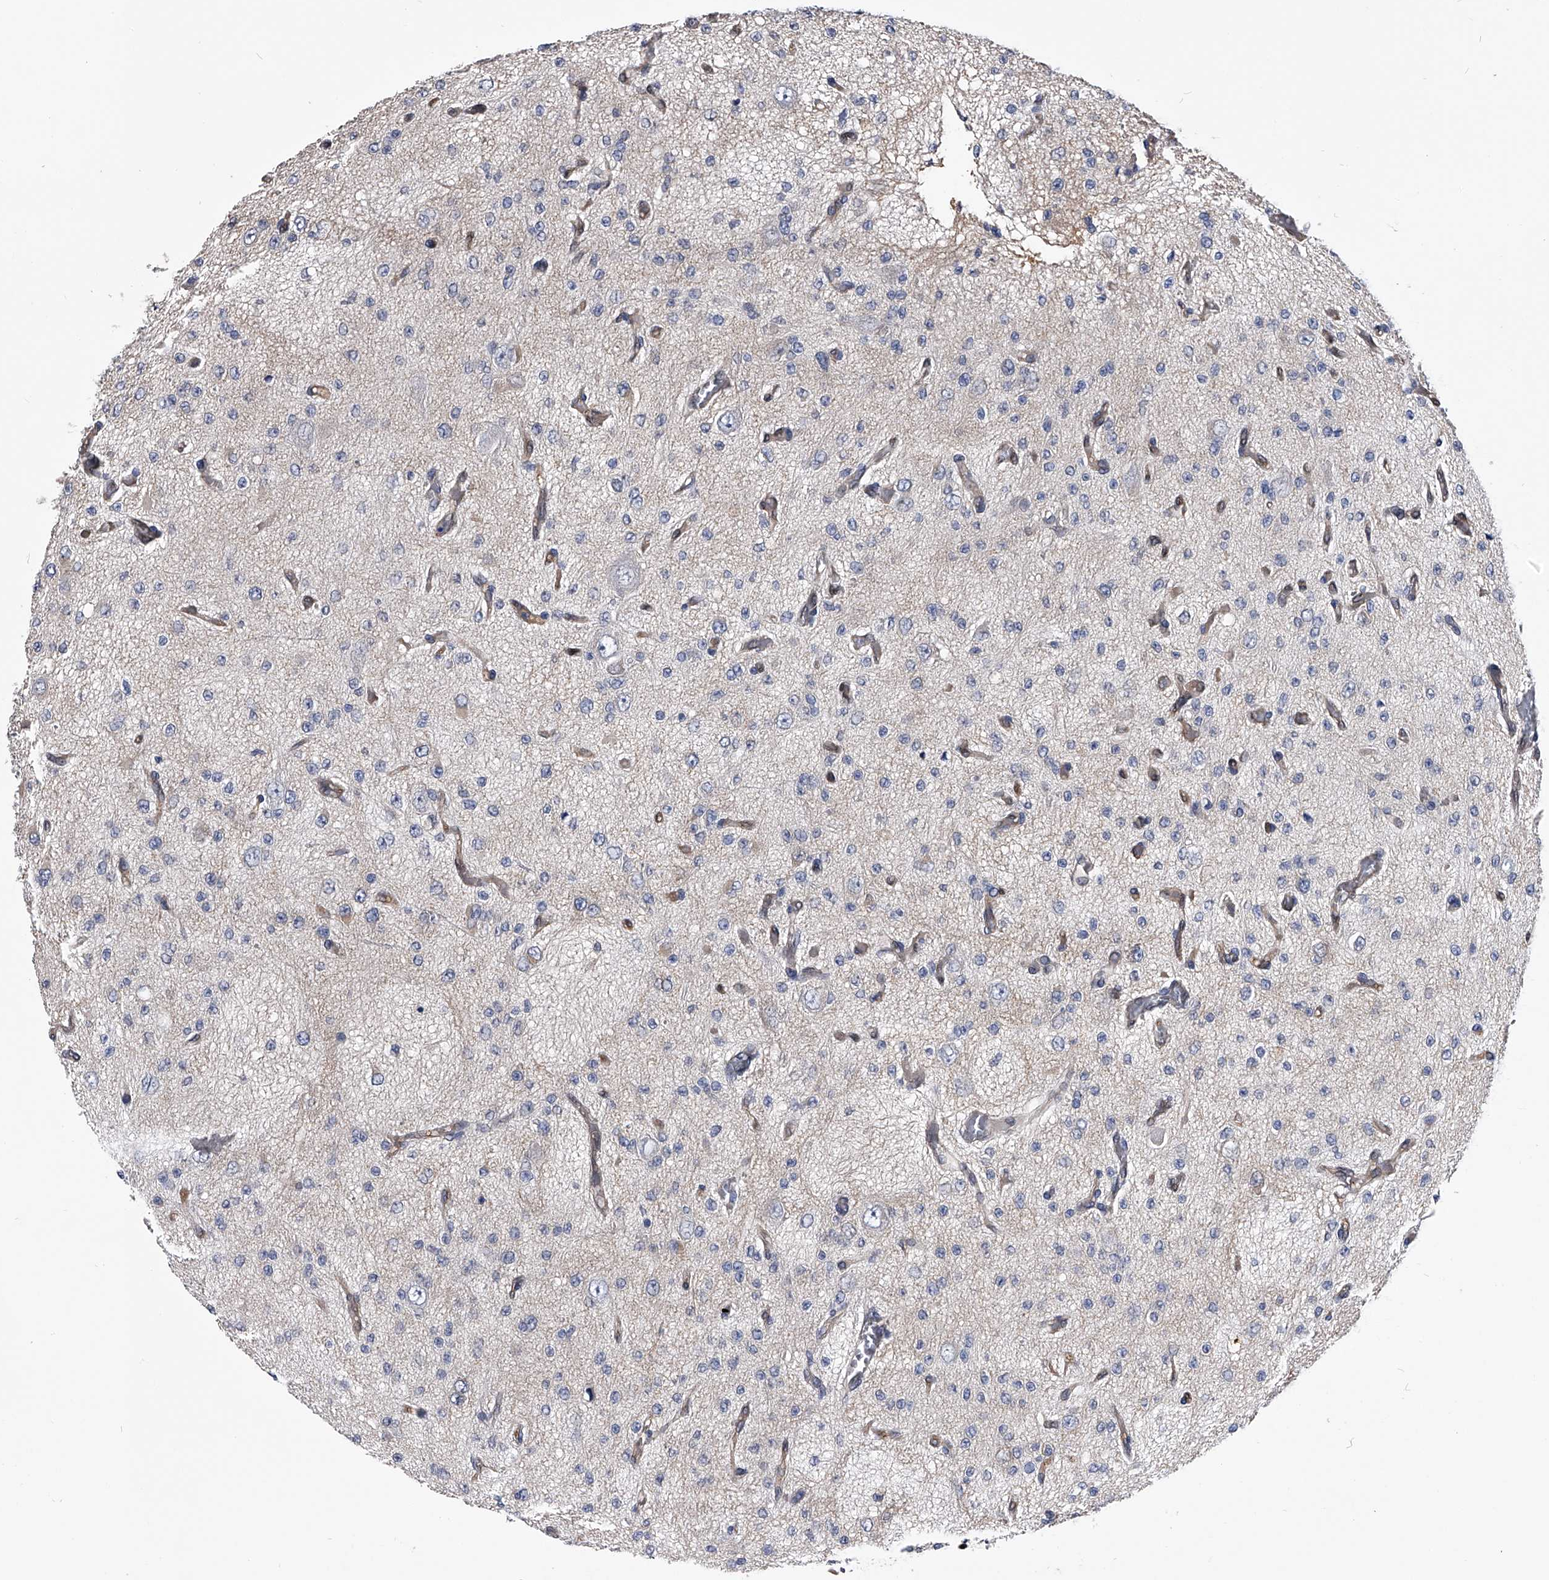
{"staining": {"intensity": "negative", "quantity": "none", "location": "none"}, "tissue": "glioma", "cell_type": "Tumor cells", "image_type": "cancer", "snomed": [{"axis": "morphology", "description": "Glioma, malignant, Low grade"}, {"axis": "topography", "description": "Brain"}], "caption": "High magnification brightfield microscopy of malignant low-grade glioma stained with DAB (brown) and counterstained with hematoxylin (blue): tumor cells show no significant staining. (Immunohistochemistry, brightfield microscopy, high magnification).", "gene": "PDXK", "patient": {"sex": "male", "age": 38}}